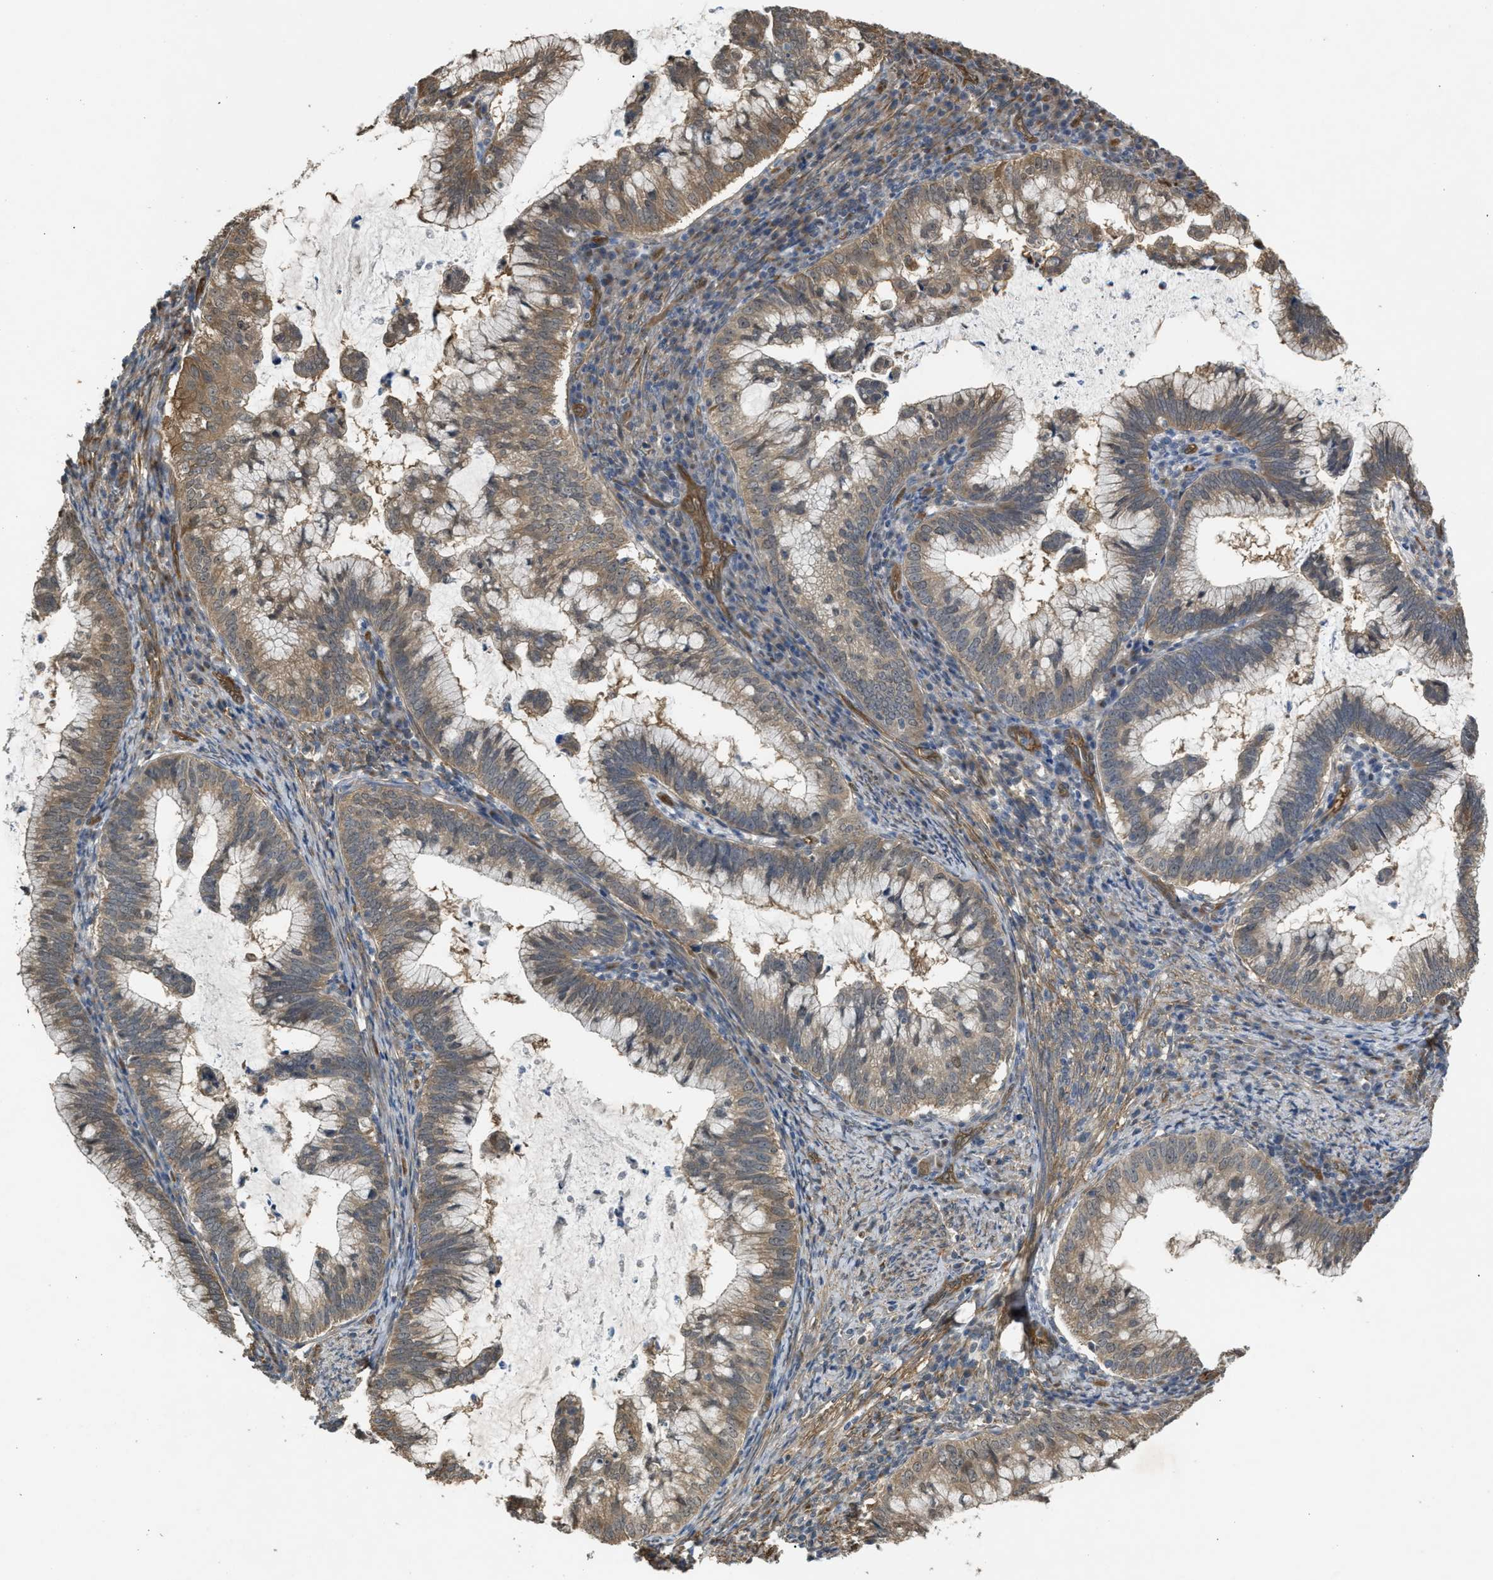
{"staining": {"intensity": "weak", "quantity": ">75%", "location": "cytoplasmic/membranous"}, "tissue": "cervical cancer", "cell_type": "Tumor cells", "image_type": "cancer", "snomed": [{"axis": "morphology", "description": "Adenocarcinoma, NOS"}, {"axis": "topography", "description": "Cervix"}], "caption": "This is an image of immunohistochemistry staining of cervical adenocarcinoma, which shows weak positivity in the cytoplasmic/membranous of tumor cells.", "gene": "BAG3", "patient": {"sex": "female", "age": 36}}